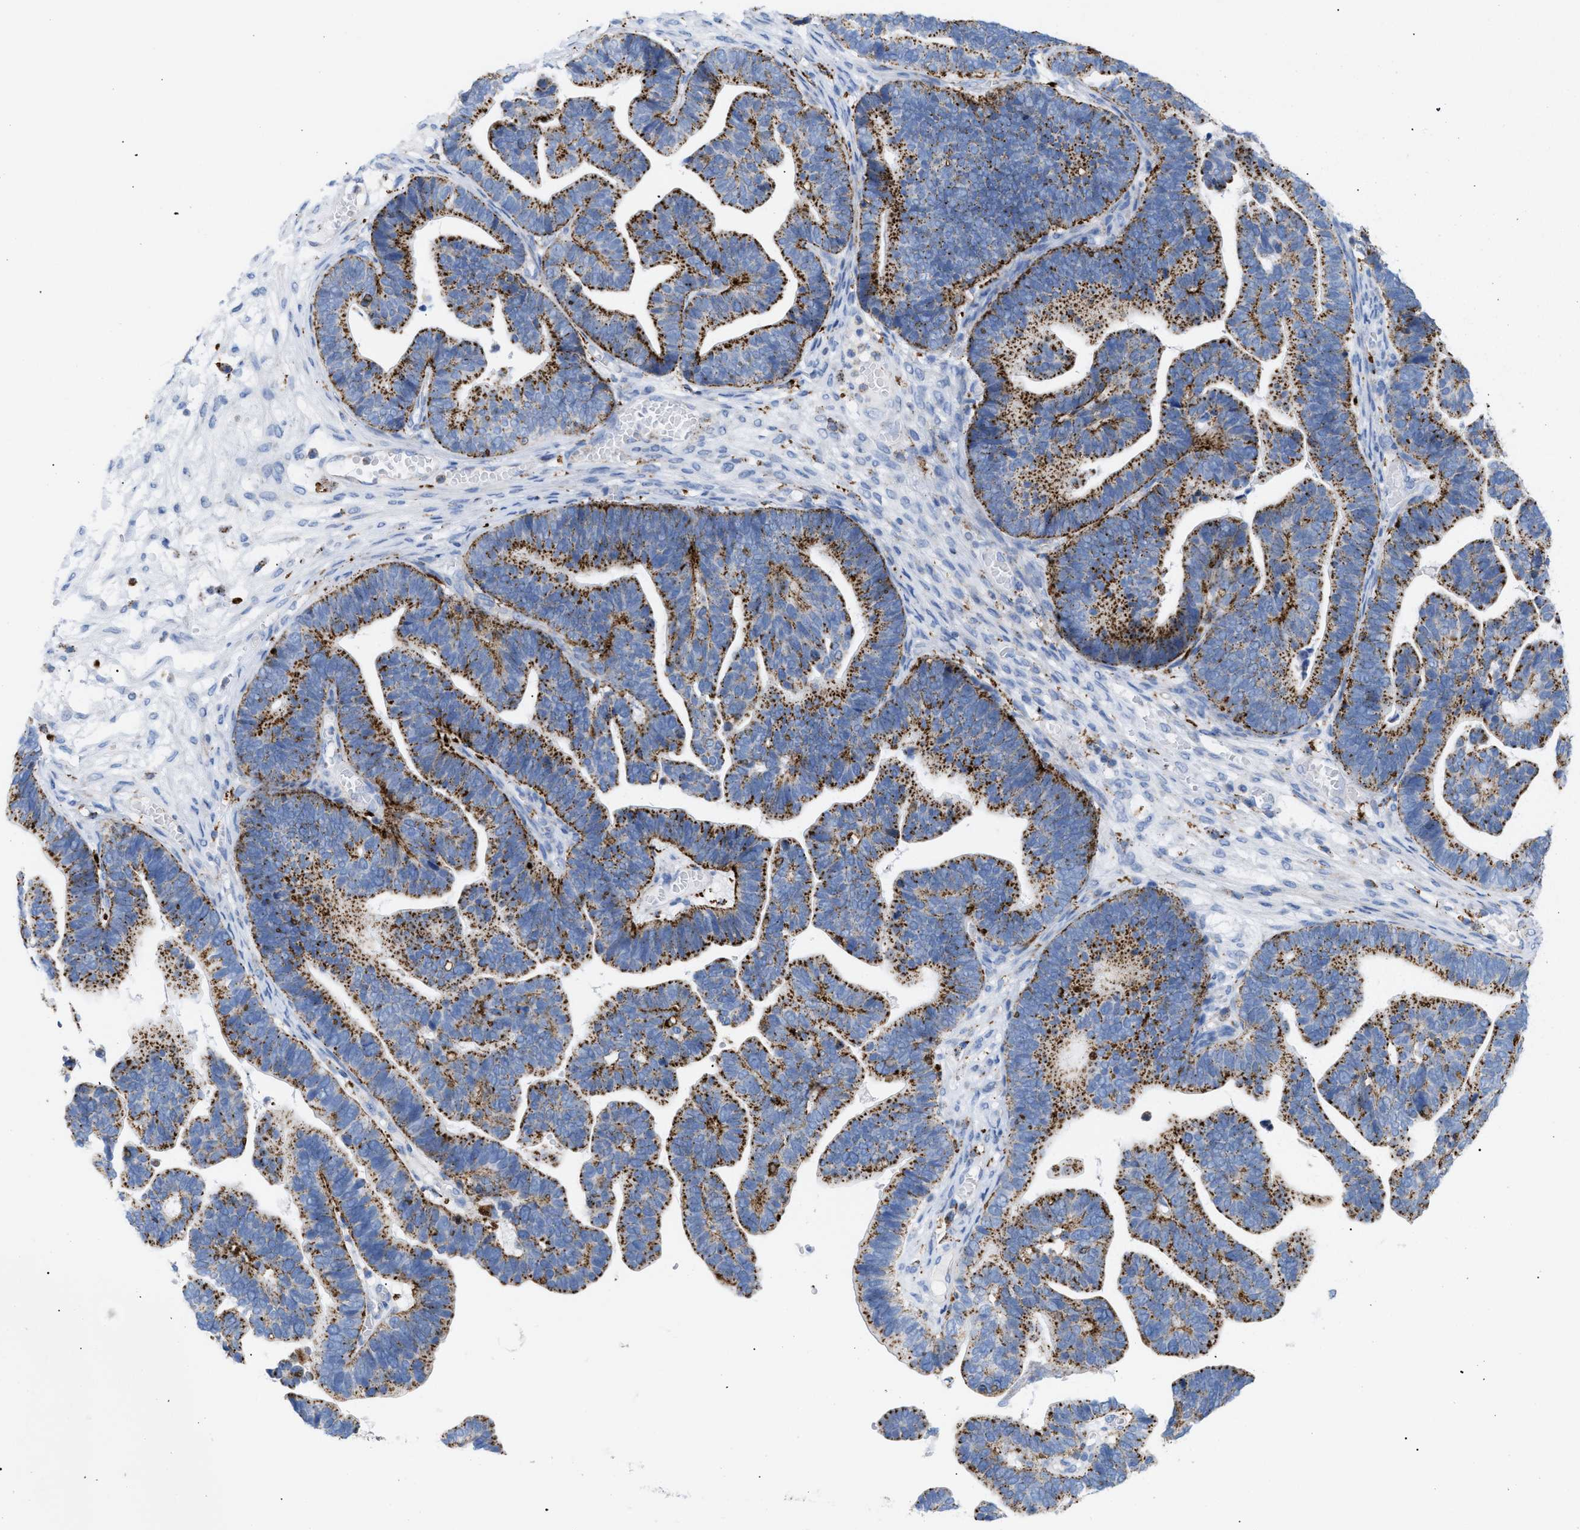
{"staining": {"intensity": "strong", "quantity": ">75%", "location": "cytoplasmic/membranous"}, "tissue": "ovarian cancer", "cell_type": "Tumor cells", "image_type": "cancer", "snomed": [{"axis": "morphology", "description": "Cystadenocarcinoma, serous, NOS"}, {"axis": "topography", "description": "Ovary"}], "caption": "The micrograph shows immunohistochemical staining of ovarian cancer (serous cystadenocarcinoma). There is strong cytoplasmic/membranous staining is appreciated in approximately >75% of tumor cells. (DAB IHC, brown staining for protein, blue staining for nuclei).", "gene": "DRAM2", "patient": {"sex": "female", "age": 56}}